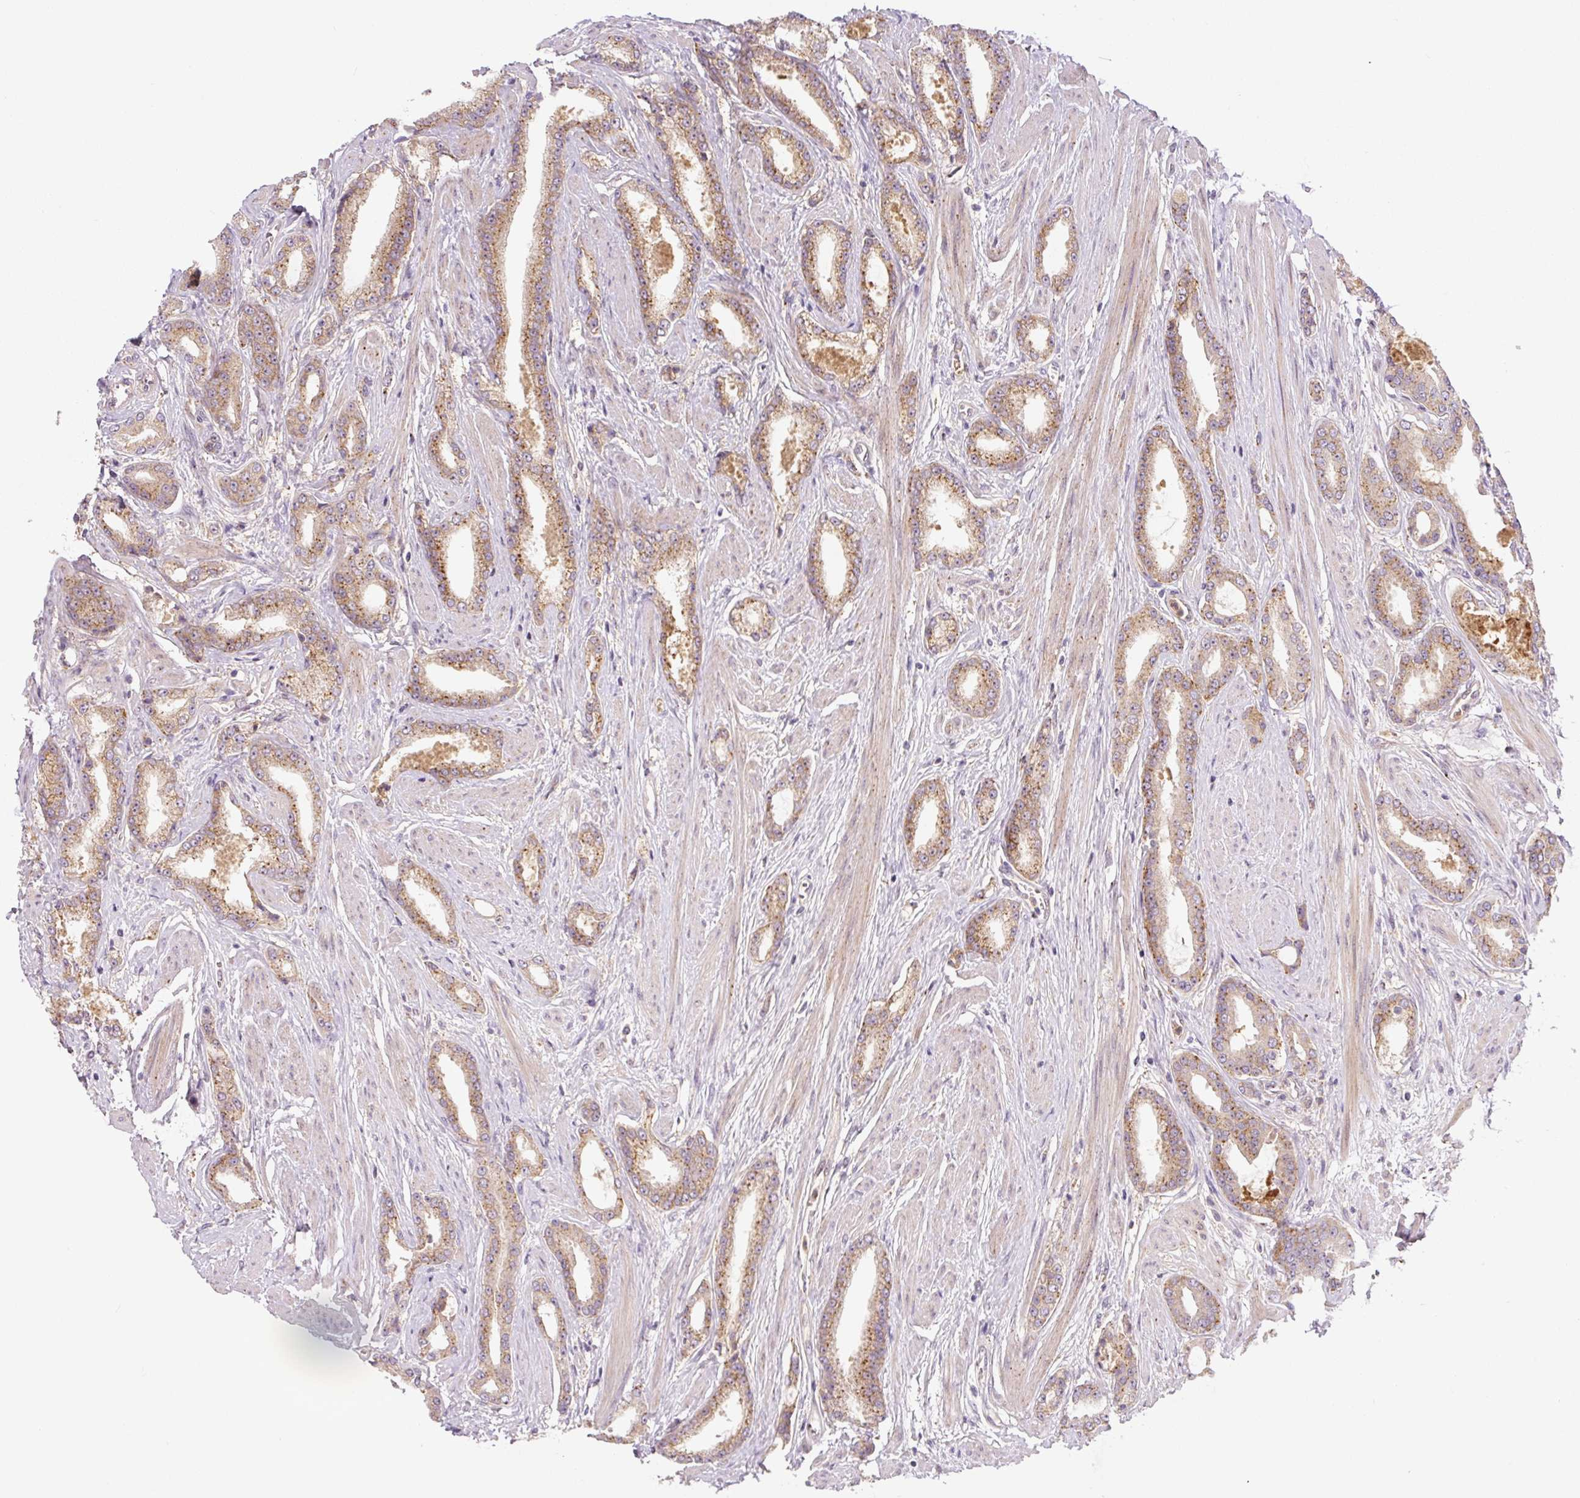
{"staining": {"intensity": "moderate", "quantity": ">75%", "location": "cytoplasmic/membranous"}, "tissue": "prostate cancer", "cell_type": "Tumor cells", "image_type": "cancer", "snomed": [{"axis": "morphology", "description": "Adenocarcinoma, Low grade"}, {"axis": "topography", "description": "Prostate"}], "caption": "An image showing moderate cytoplasmic/membranous expression in about >75% of tumor cells in prostate cancer, as visualized by brown immunohistochemical staining.", "gene": "ZSWIM7", "patient": {"sex": "male", "age": 42}}